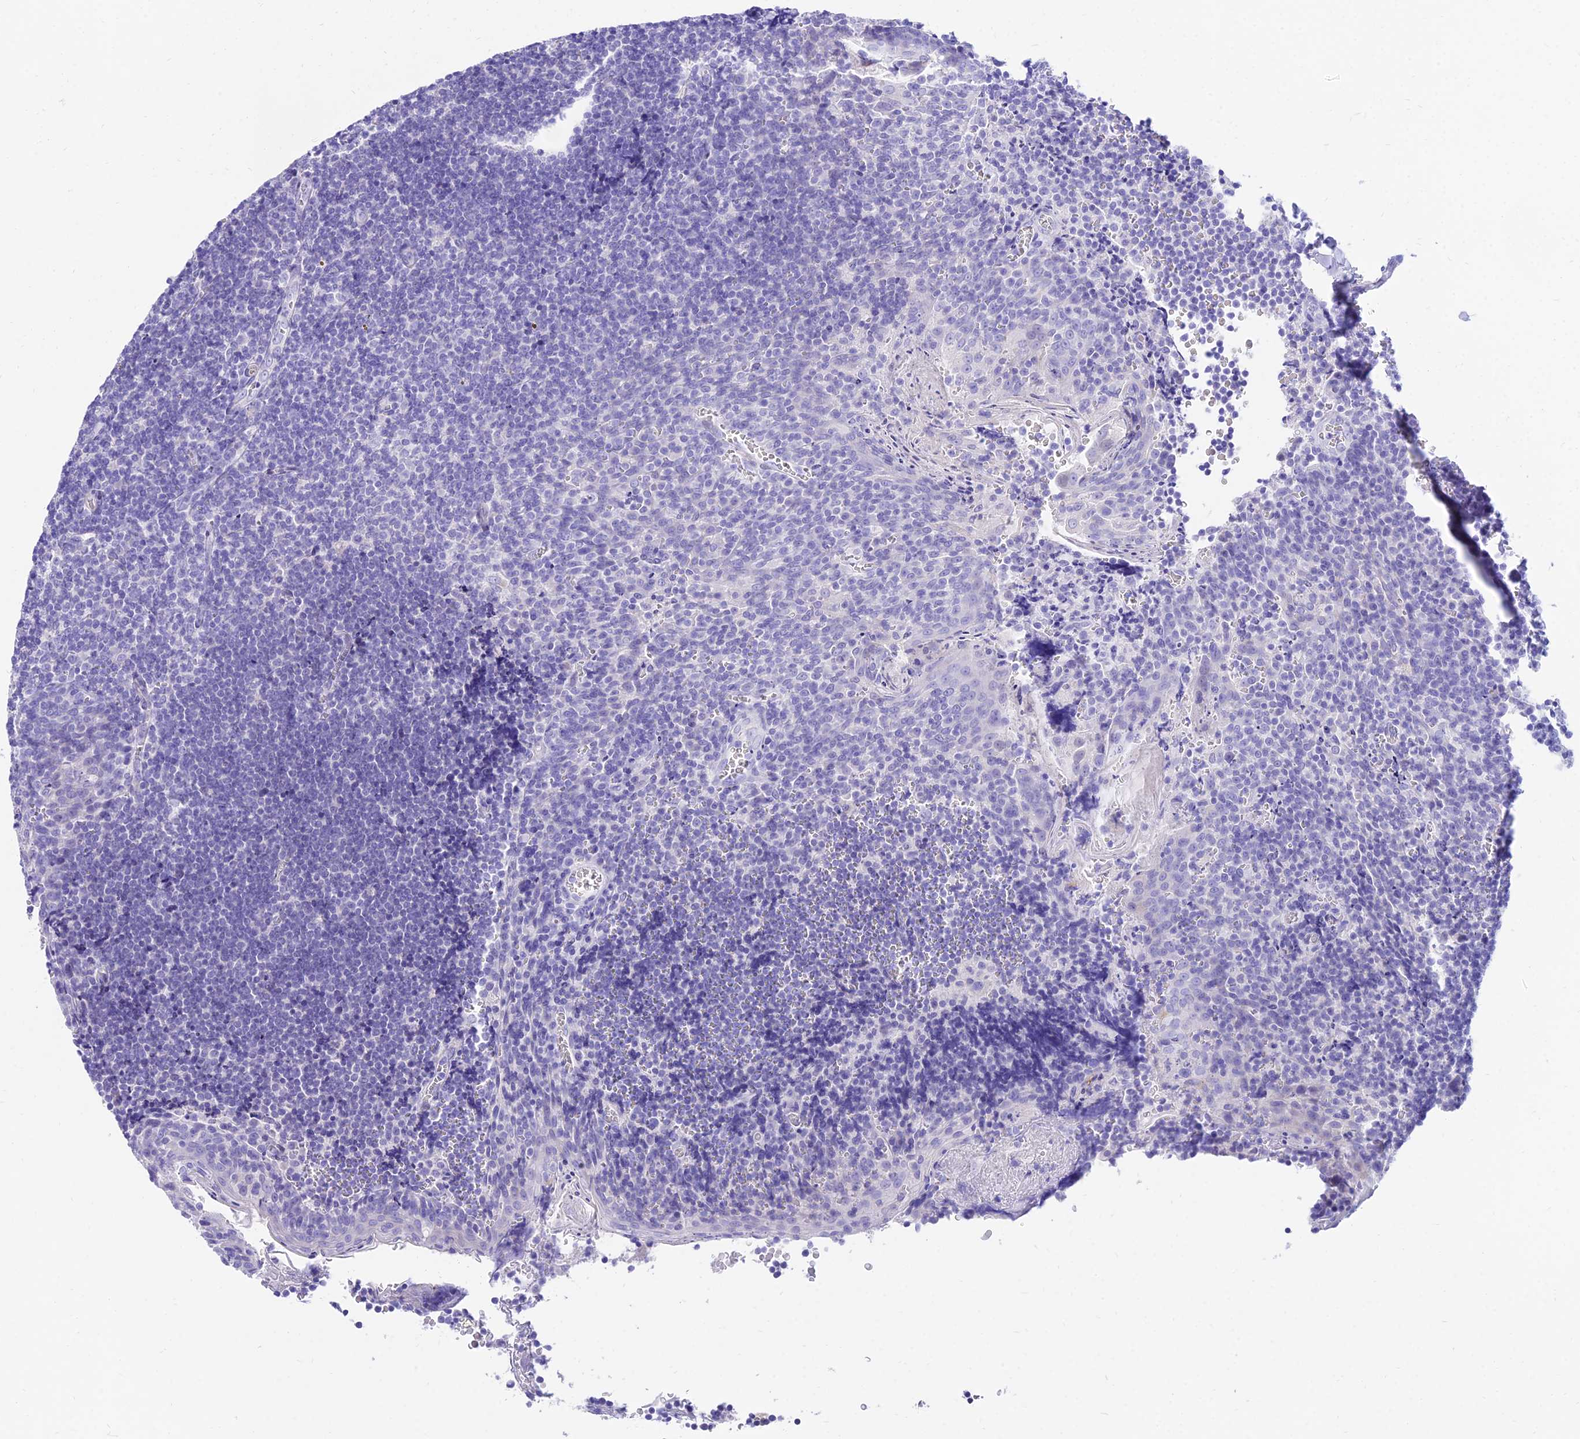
{"staining": {"intensity": "negative", "quantity": "none", "location": "none"}, "tissue": "tonsil", "cell_type": "Germinal center cells", "image_type": "normal", "snomed": [{"axis": "morphology", "description": "Normal tissue, NOS"}, {"axis": "topography", "description": "Tonsil"}], "caption": "IHC photomicrograph of benign tonsil stained for a protein (brown), which reveals no expression in germinal center cells. (Brightfield microscopy of DAB (3,3'-diaminobenzidine) IHC at high magnification).", "gene": "TAC3", "patient": {"sex": "male", "age": 27}}